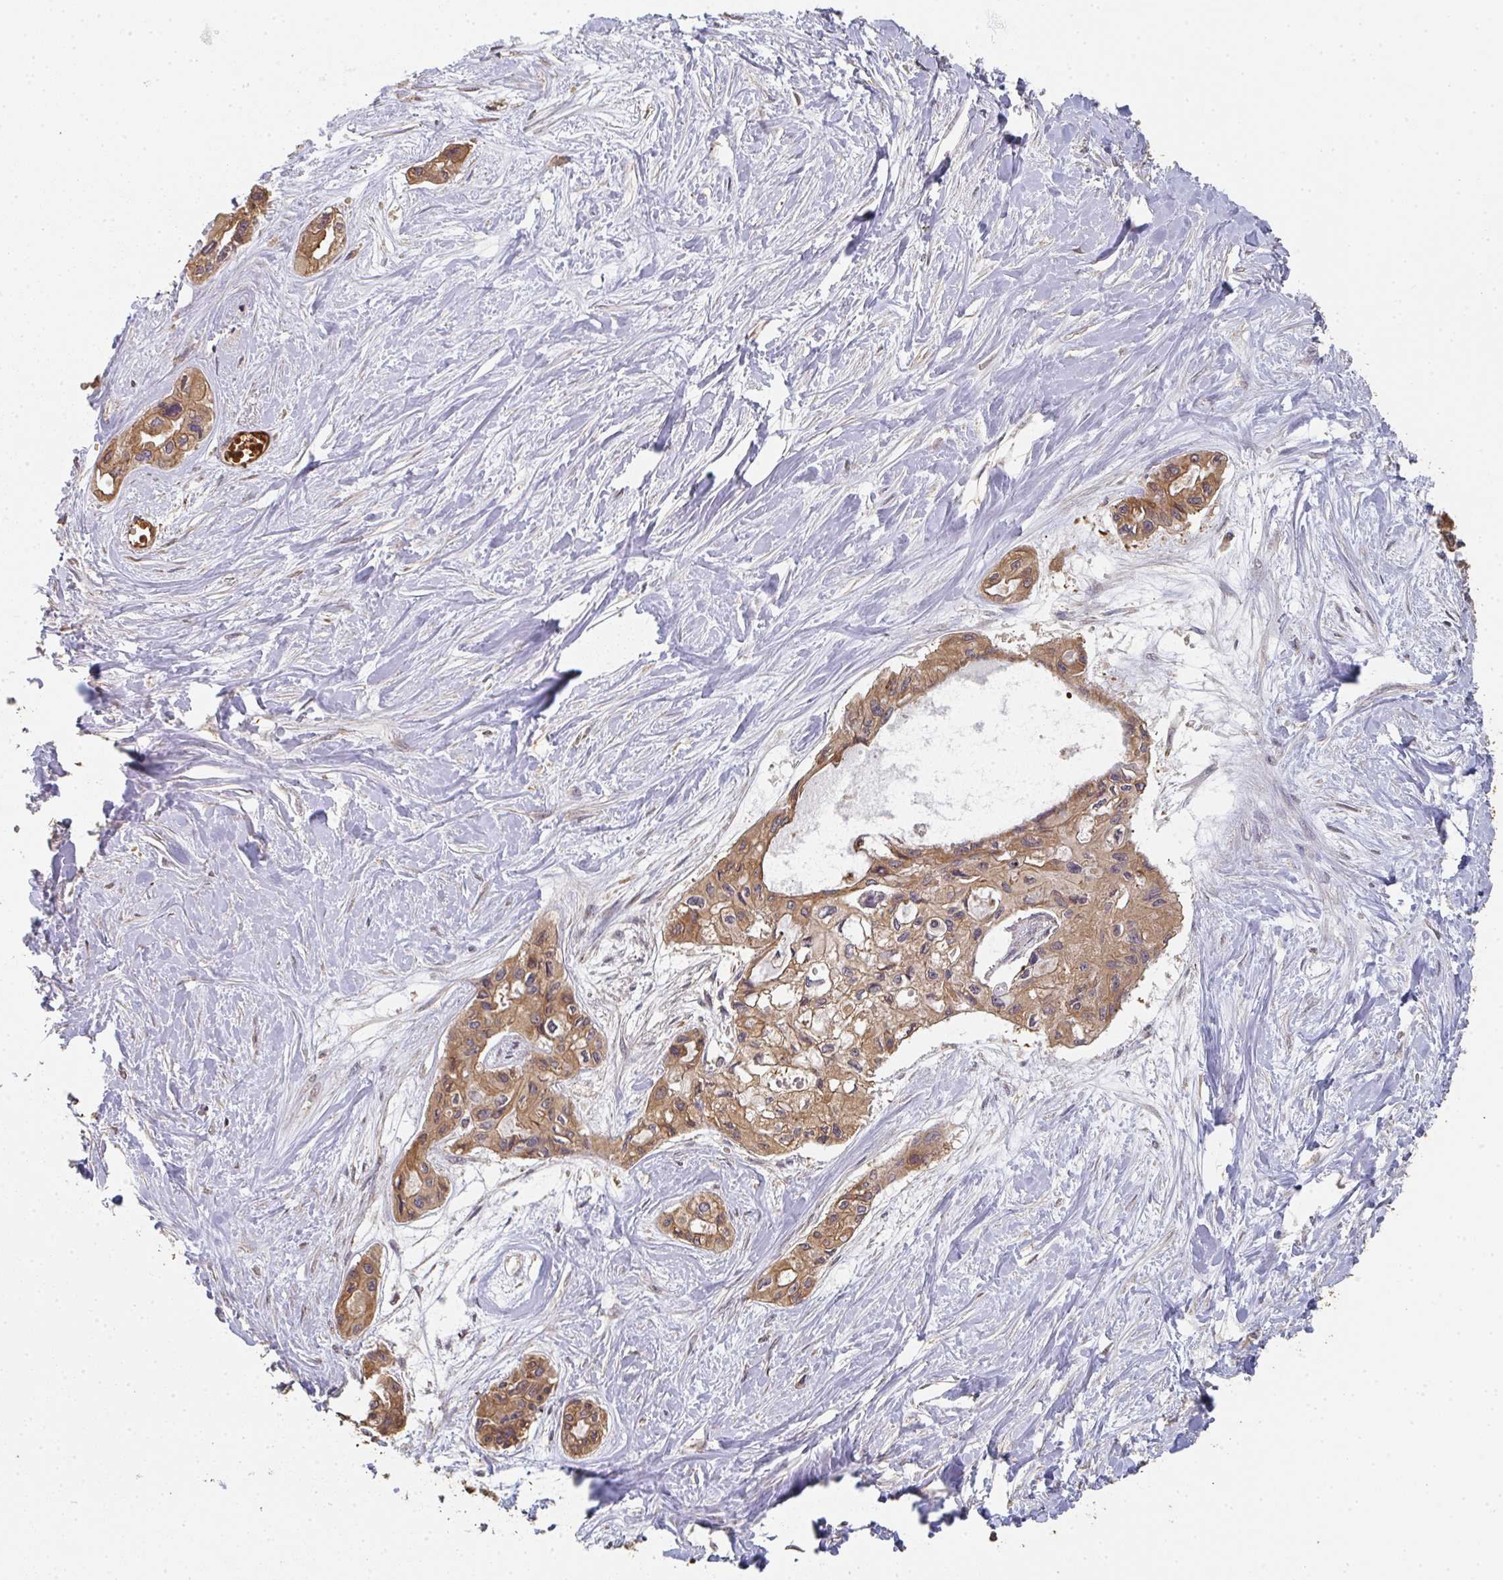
{"staining": {"intensity": "moderate", "quantity": ">75%", "location": "cytoplasmic/membranous"}, "tissue": "pancreatic cancer", "cell_type": "Tumor cells", "image_type": "cancer", "snomed": [{"axis": "morphology", "description": "Adenocarcinoma, NOS"}, {"axis": "topography", "description": "Pancreas"}], "caption": "A medium amount of moderate cytoplasmic/membranous staining is present in approximately >75% of tumor cells in pancreatic cancer tissue. (DAB IHC with brightfield microscopy, high magnification).", "gene": "POLG", "patient": {"sex": "female", "age": 50}}